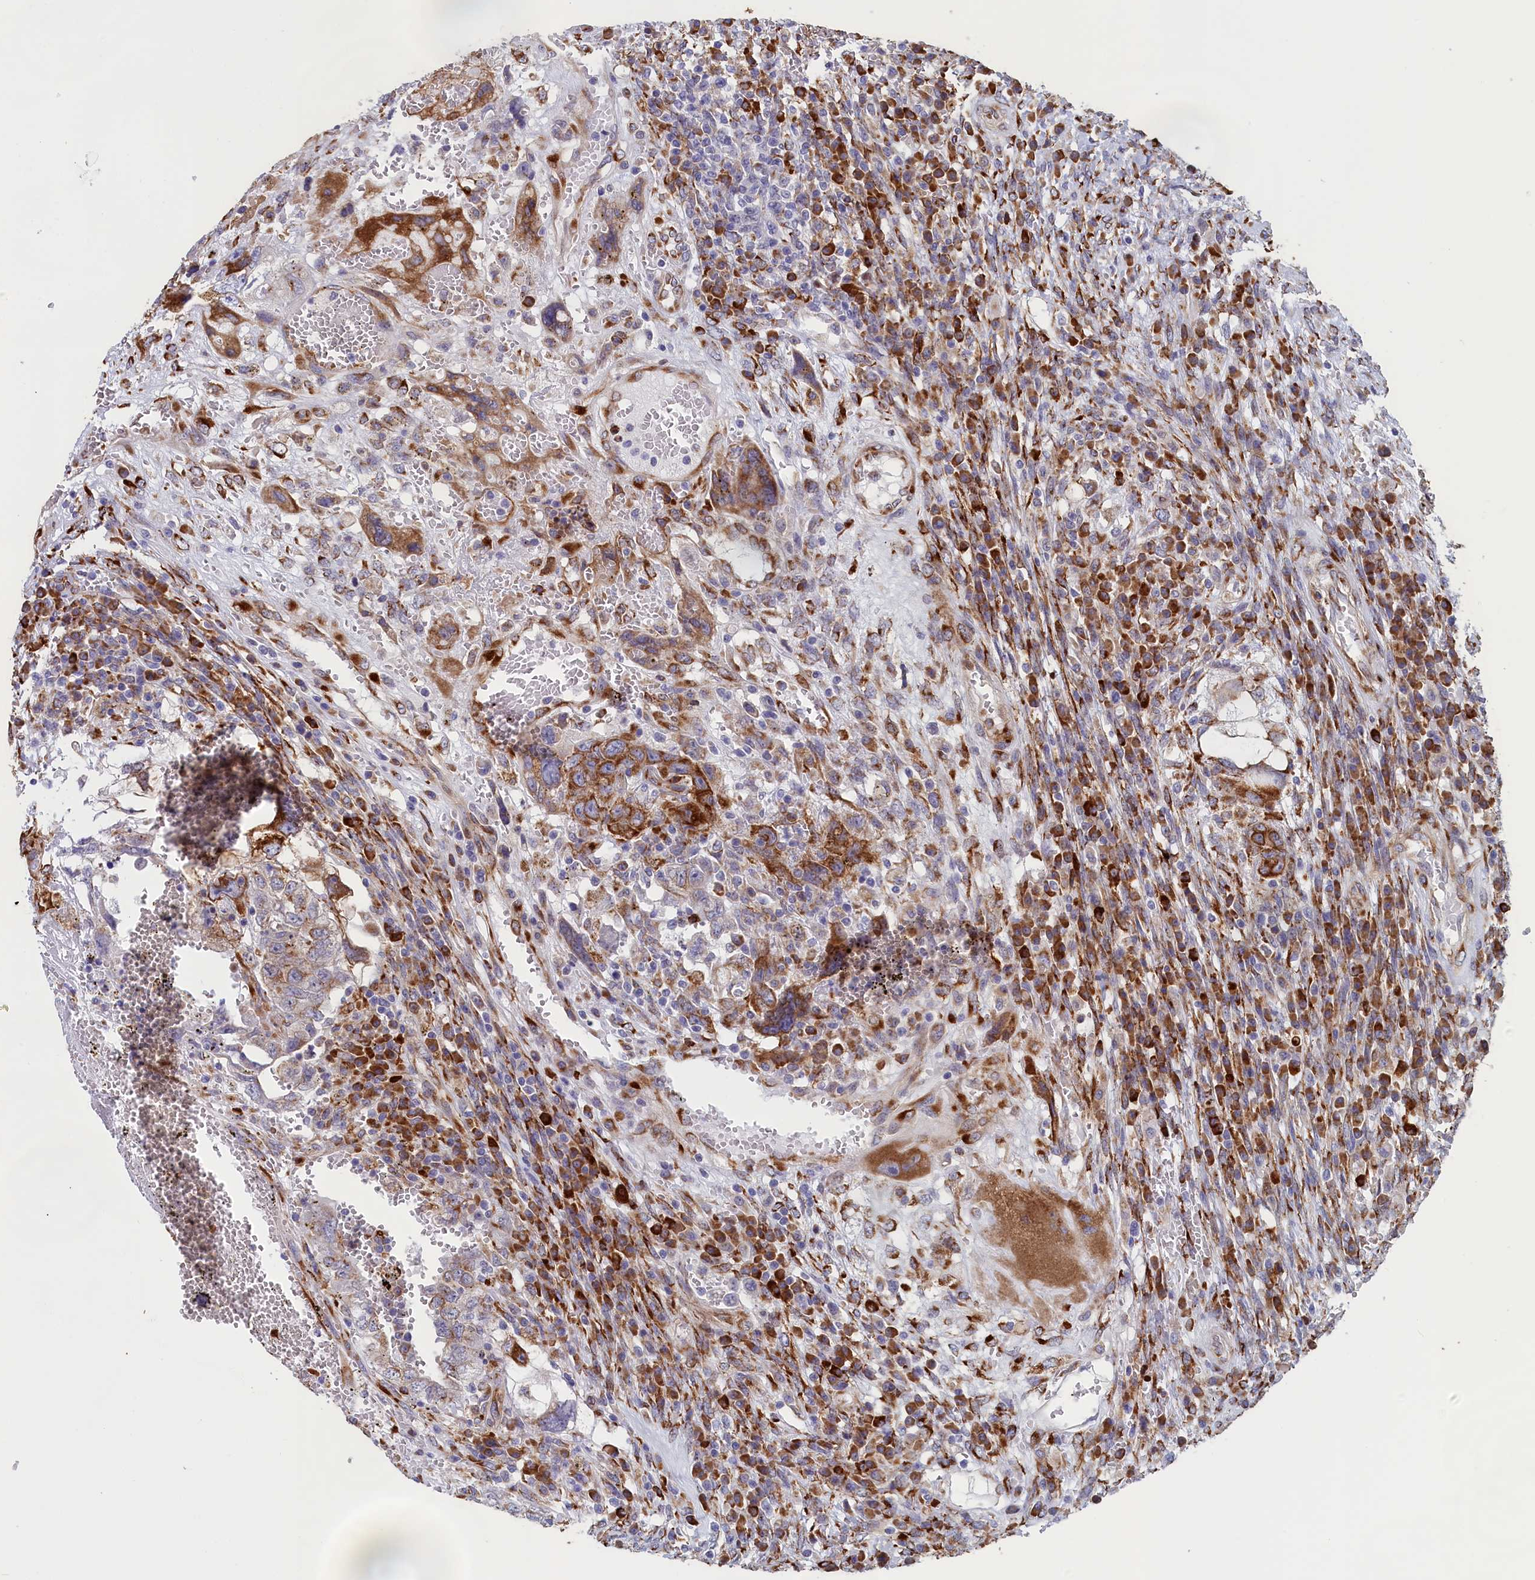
{"staining": {"intensity": "moderate", "quantity": "25%-75%", "location": "cytoplasmic/membranous"}, "tissue": "testis cancer", "cell_type": "Tumor cells", "image_type": "cancer", "snomed": [{"axis": "morphology", "description": "Carcinoma, Embryonal, NOS"}, {"axis": "topography", "description": "Testis"}], "caption": "Embryonal carcinoma (testis) stained with a protein marker reveals moderate staining in tumor cells.", "gene": "CCDC68", "patient": {"sex": "male", "age": 26}}